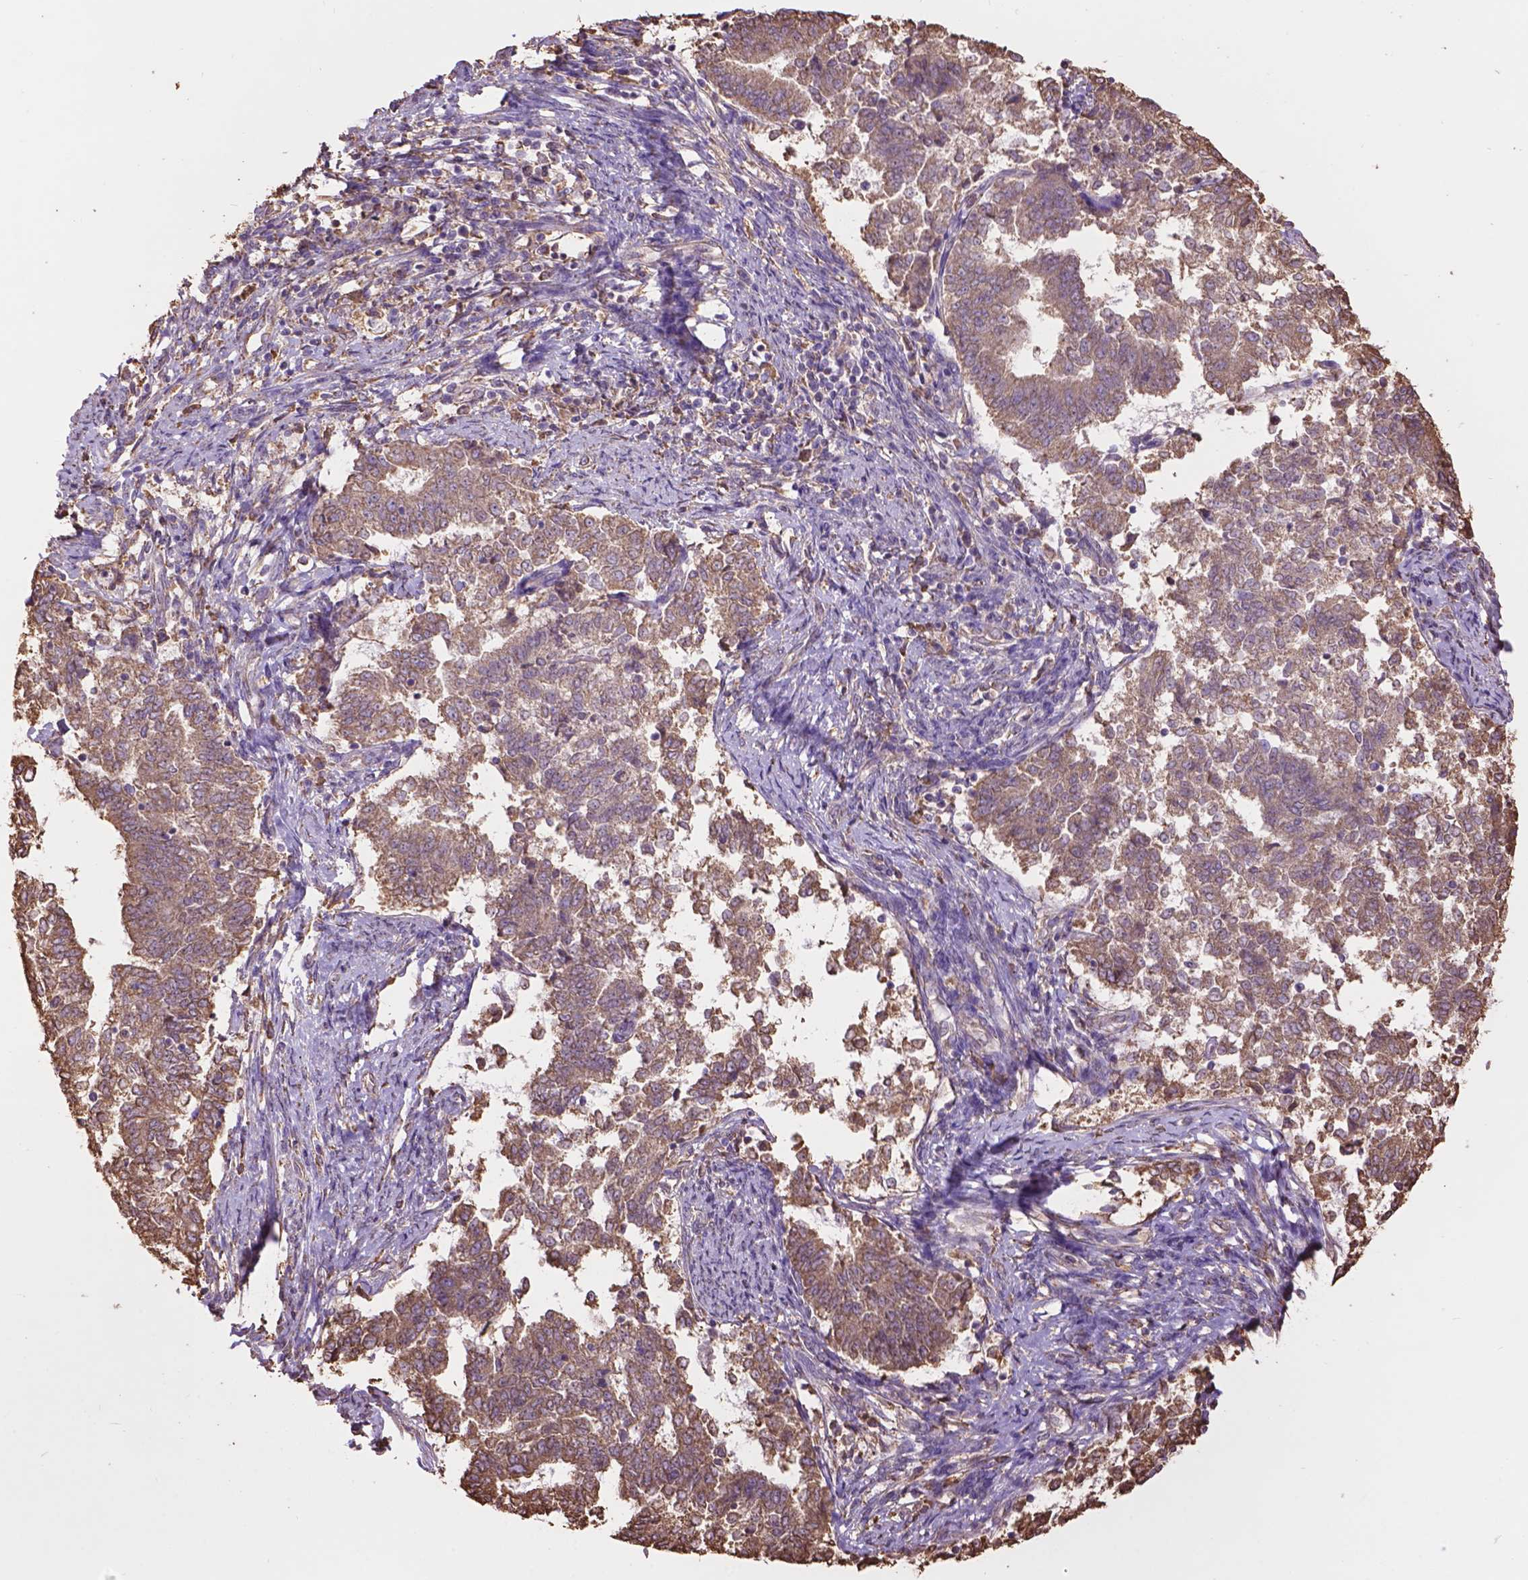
{"staining": {"intensity": "moderate", "quantity": ">75%", "location": "cytoplasmic/membranous"}, "tissue": "endometrial cancer", "cell_type": "Tumor cells", "image_type": "cancer", "snomed": [{"axis": "morphology", "description": "Adenocarcinoma, NOS"}, {"axis": "topography", "description": "Endometrium"}], "caption": "This is an image of immunohistochemistry (IHC) staining of endometrial cancer (adenocarcinoma), which shows moderate staining in the cytoplasmic/membranous of tumor cells.", "gene": "PPP2R5E", "patient": {"sex": "female", "age": 65}}